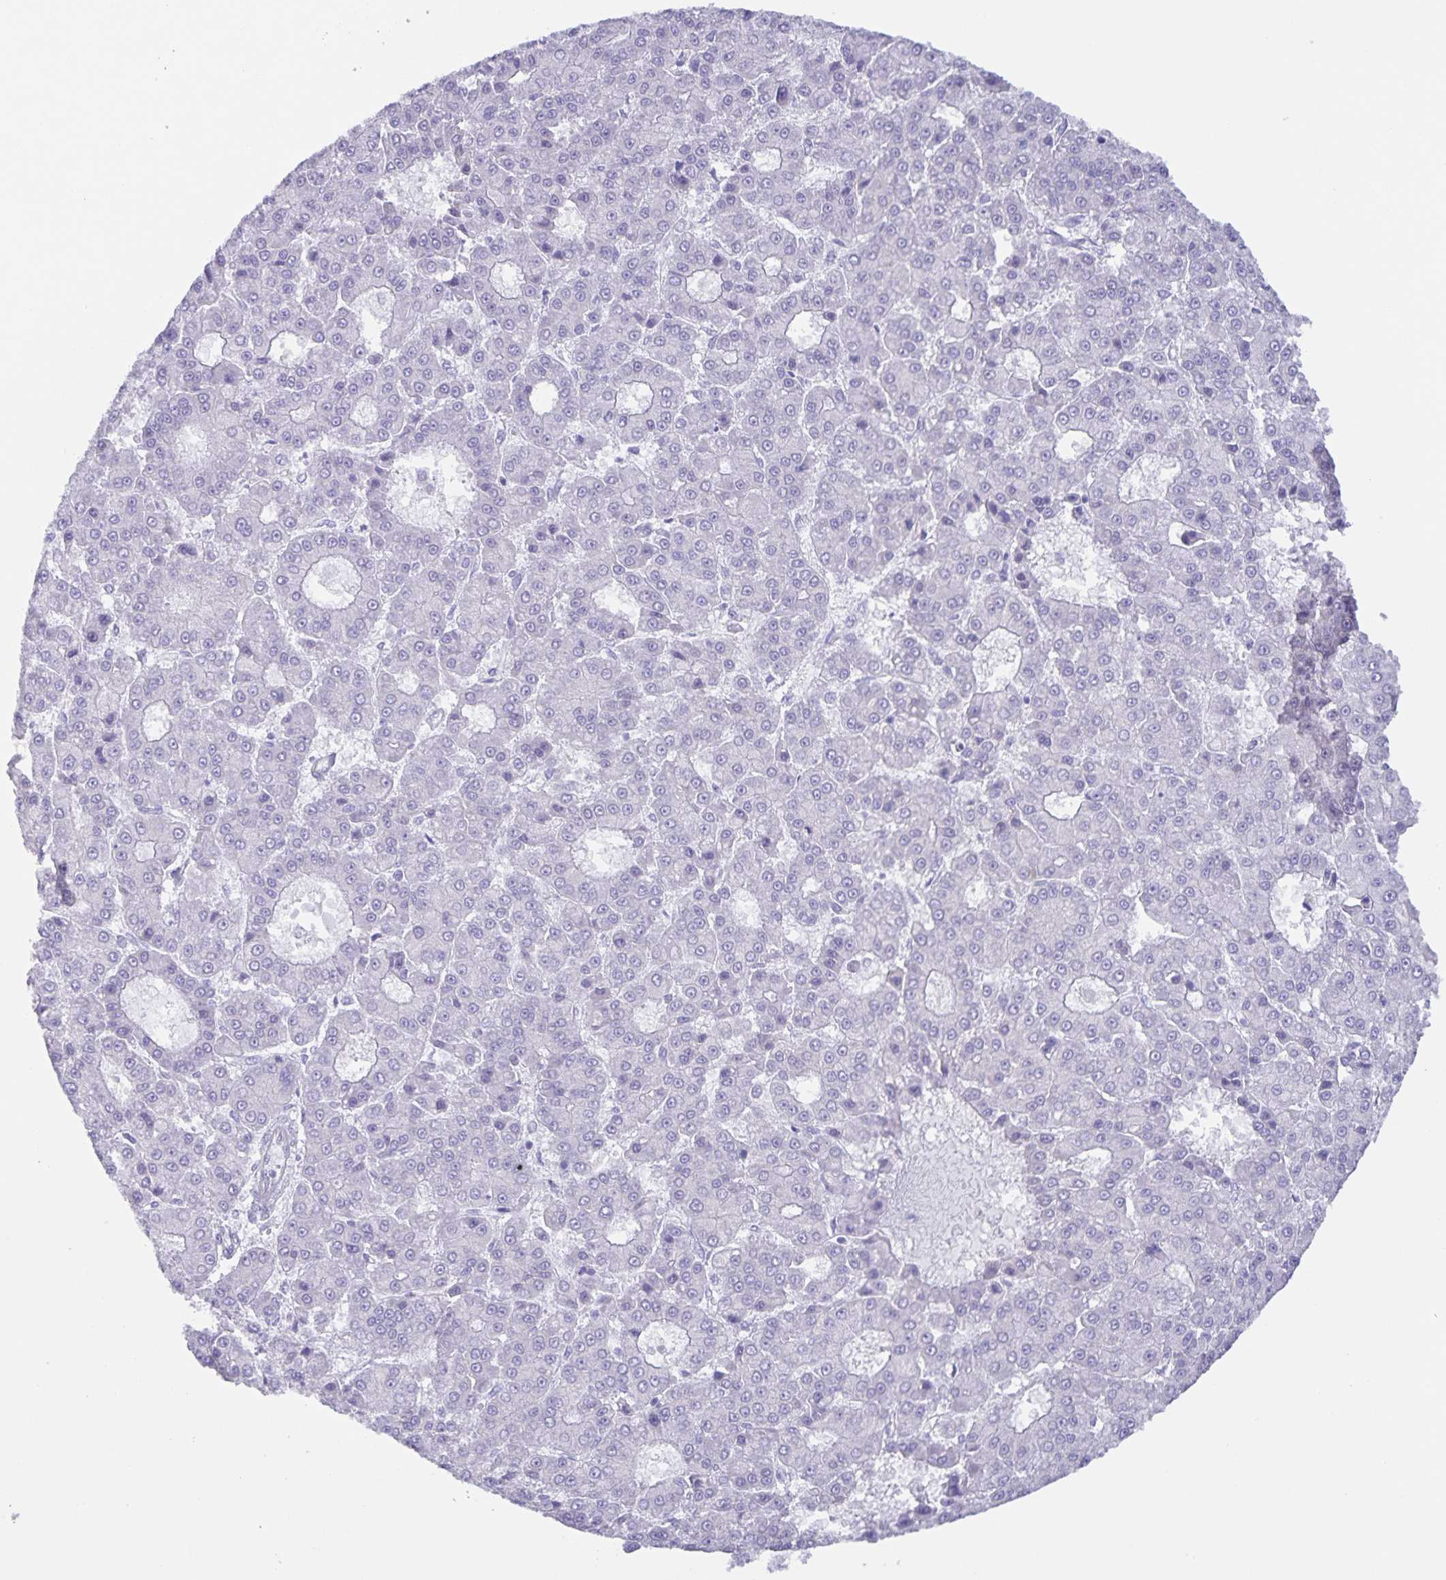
{"staining": {"intensity": "negative", "quantity": "none", "location": "none"}, "tissue": "liver cancer", "cell_type": "Tumor cells", "image_type": "cancer", "snomed": [{"axis": "morphology", "description": "Carcinoma, Hepatocellular, NOS"}, {"axis": "topography", "description": "Liver"}], "caption": "Tumor cells show no significant protein expression in hepatocellular carcinoma (liver).", "gene": "AQP4", "patient": {"sex": "male", "age": 70}}